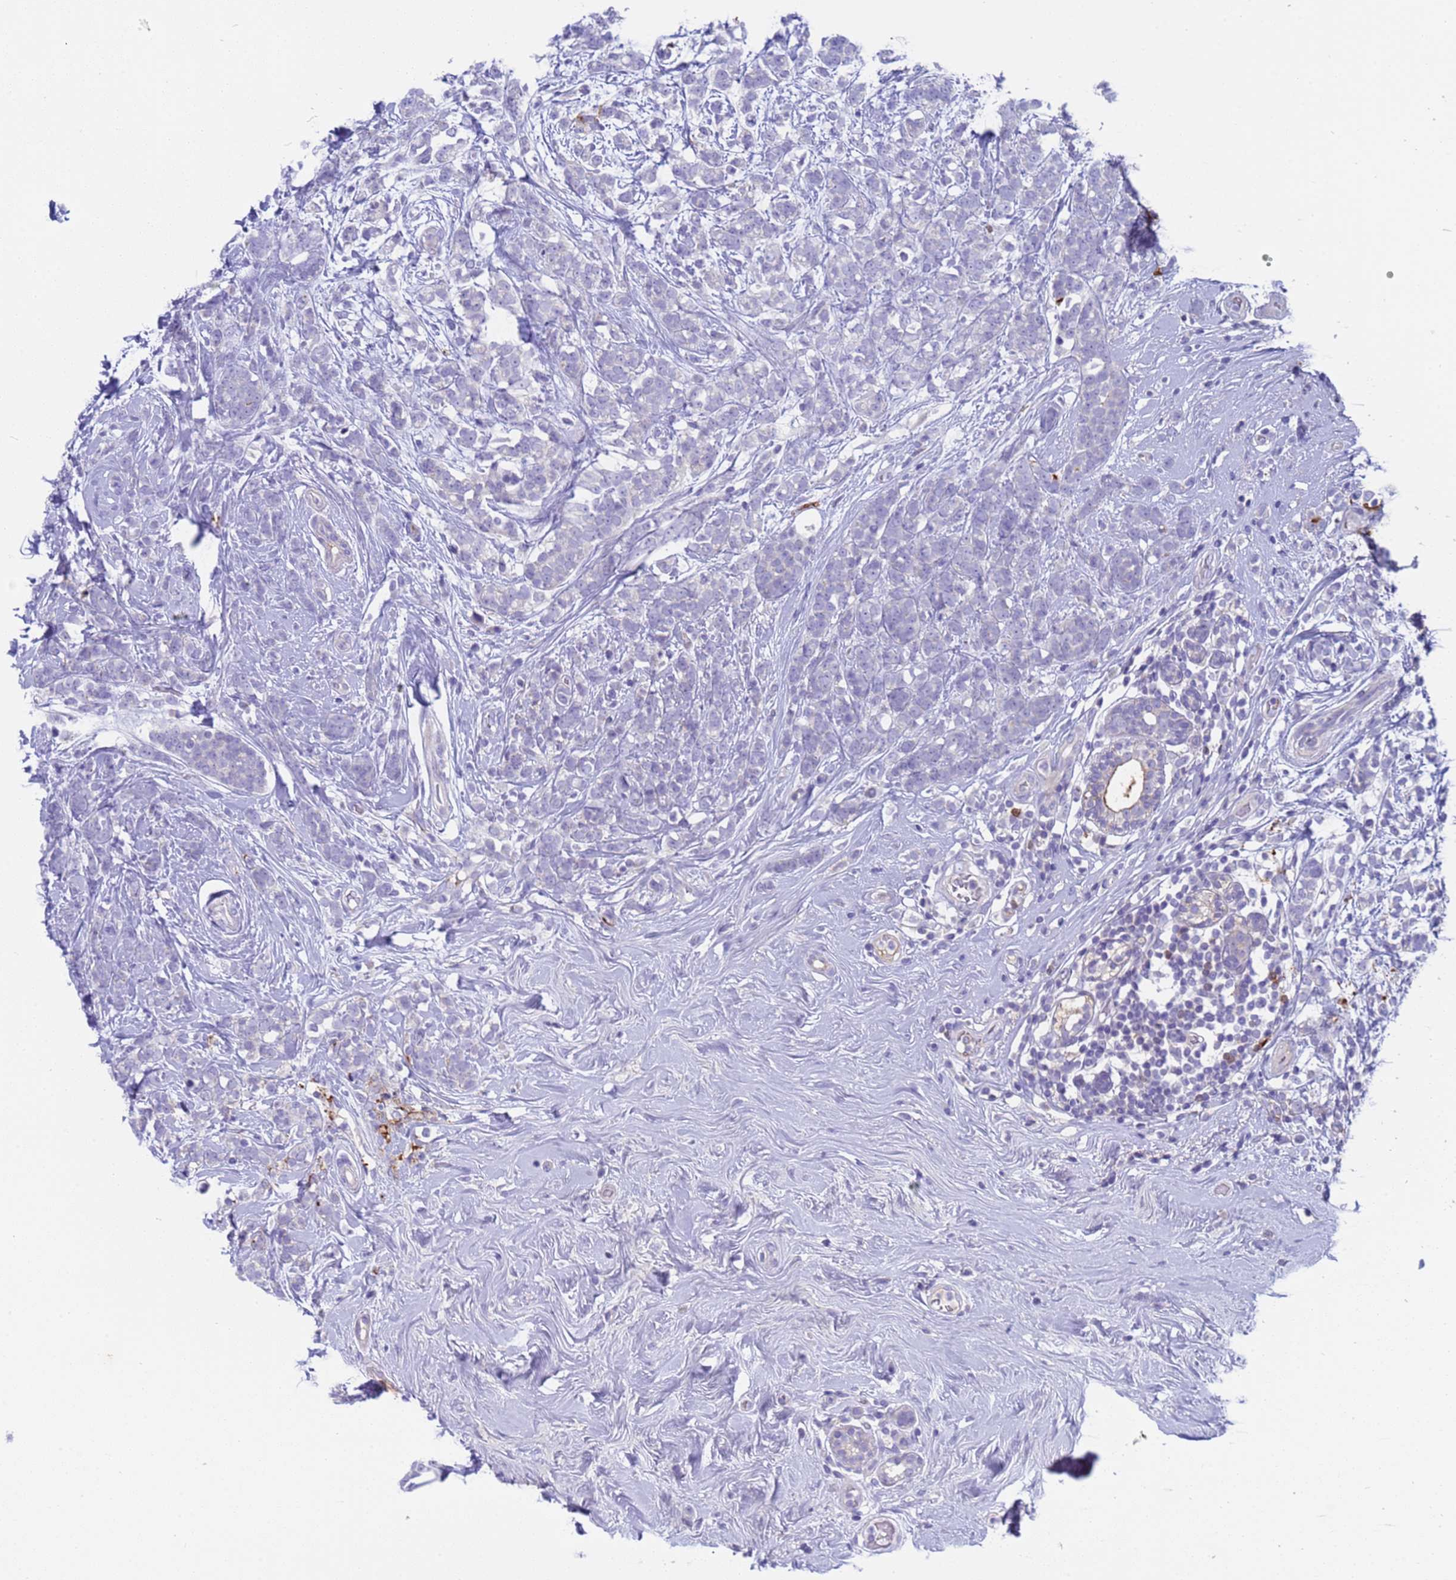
{"staining": {"intensity": "negative", "quantity": "none", "location": "none"}, "tissue": "breast cancer", "cell_type": "Tumor cells", "image_type": "cancer", "snomed": [{"axis": "morphology", "description": "Lobular carcinoma"}, {"axis": "topography", "description": "Breast"}], "caption": "The image exhibits no staining of tumor cells in breast lobular carcinoma.", "gene": "C4orf46", "patient": {"sex": "female", "age": 58}}